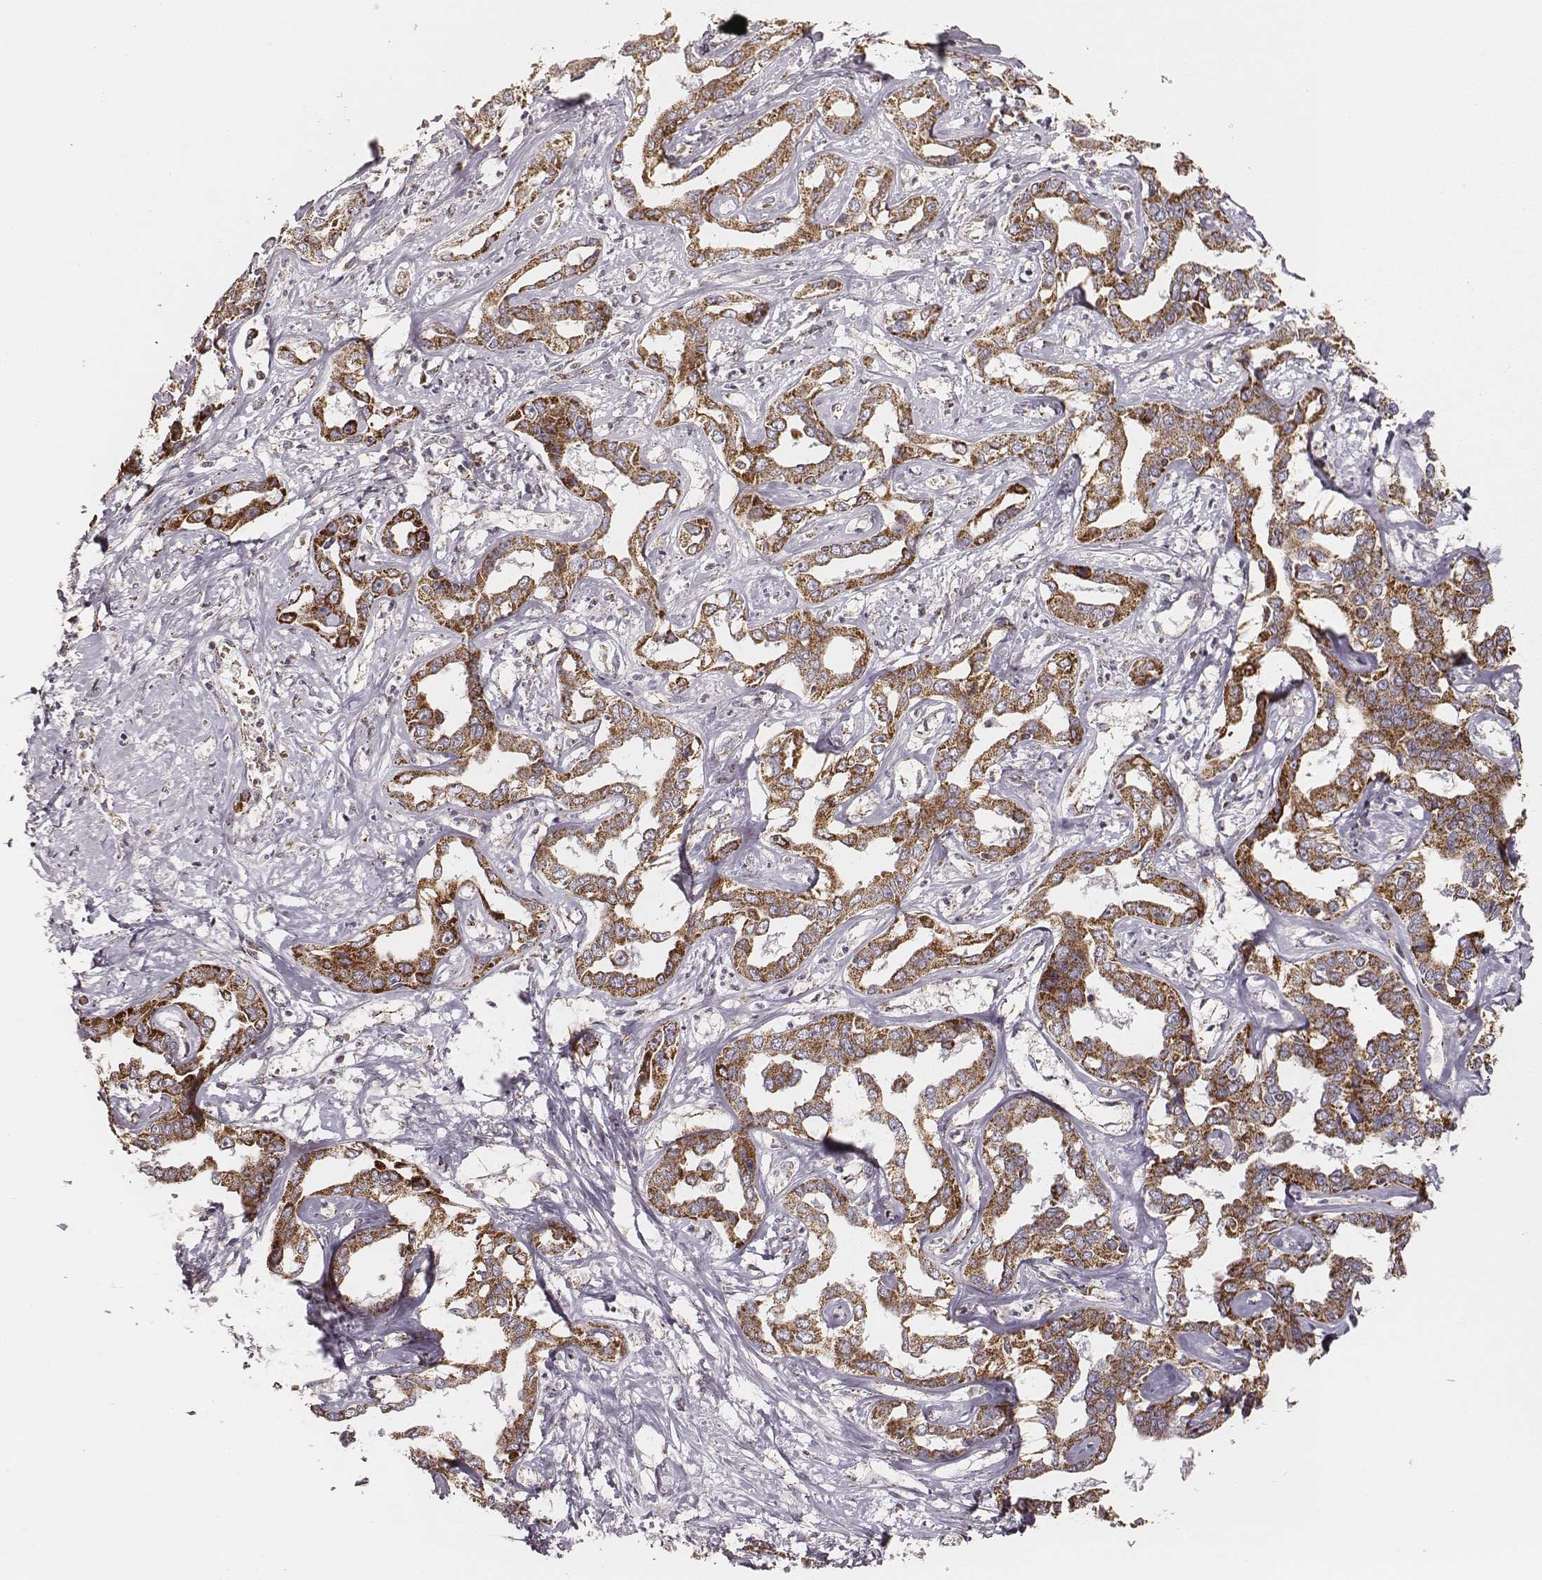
{"staining": {"intensity": "moderate", "quantity": ">75%", "location": "cytoplasmic/membranous"}, "tissue": "liver cancer", "cell_type": "Tumor cells", "image_type": "cancer", "snomed": [{"axis": "morphology", "description": "Cholangiocarcinoma"}, {"axis": "topography", "description": "Liver"}], "caption": "This image exhibits immunohistochemistry (IHC) staining of human cholangiocarcinoma (liver), with medium moderate cytoplasmic/membranous staining in approximately >75% of tumor cells.", "gene": "TUFM", "patient": {"sex": "male", "age": 59}}